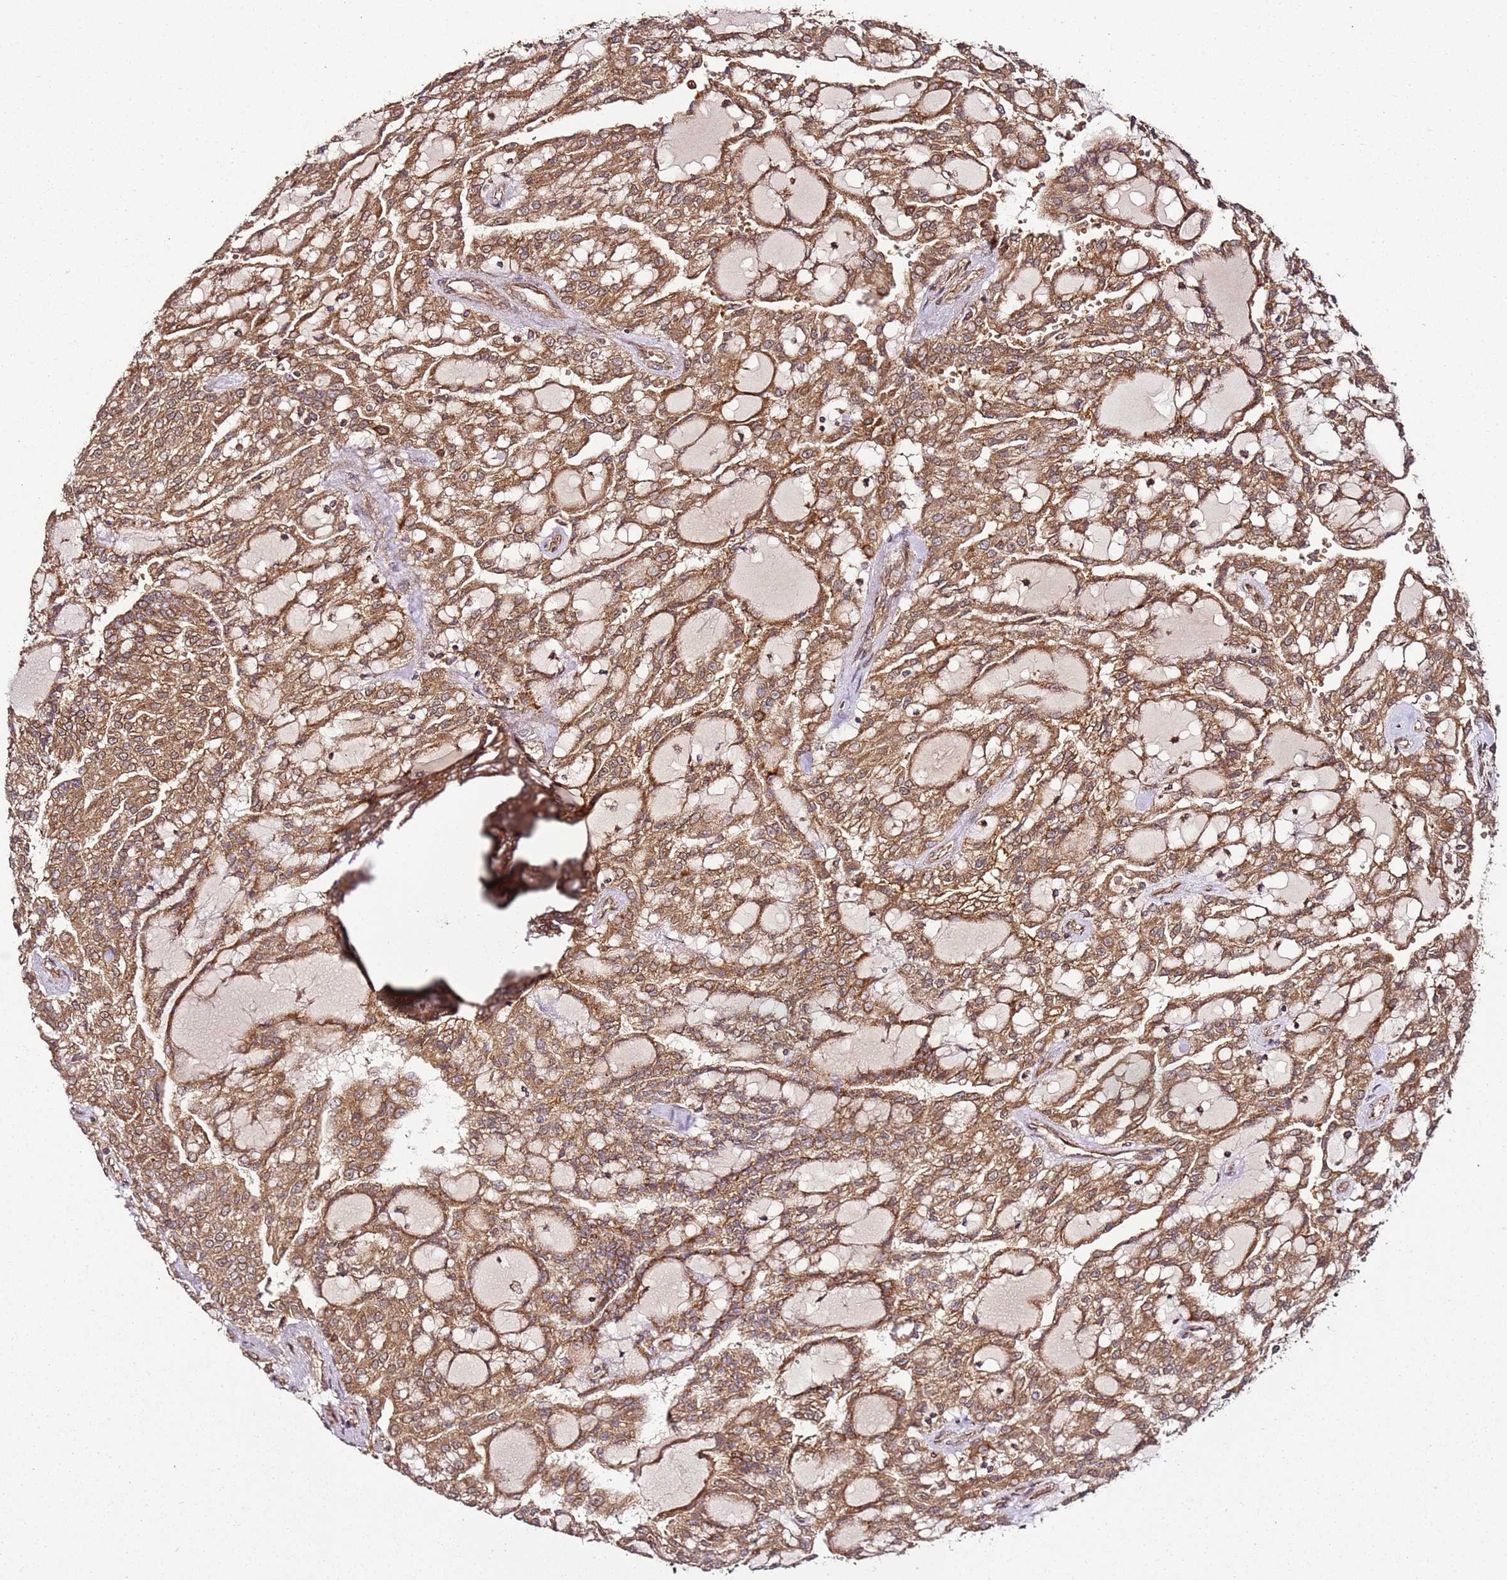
{"staining": {"intensity": "strong", "quantity": ">75%", "location": "cytoplasmic/membranous"}, "tissue": "renal cancer", "cell_type": "Tumor cells", "image_type": "cancer", "snomed": [{"axis": "morphology", "description": "Adenocarcinoma, NOS"}, {"axis": "topography", "description": "Kidney"}], "caption": "IHC (DAB) staining of human renal cancer displays strong cytoplasmic/membranous protein staining in about >75% of tumor cells.", "gene": "TM2D2", "patient": {"sex": "male", "age": 63}}